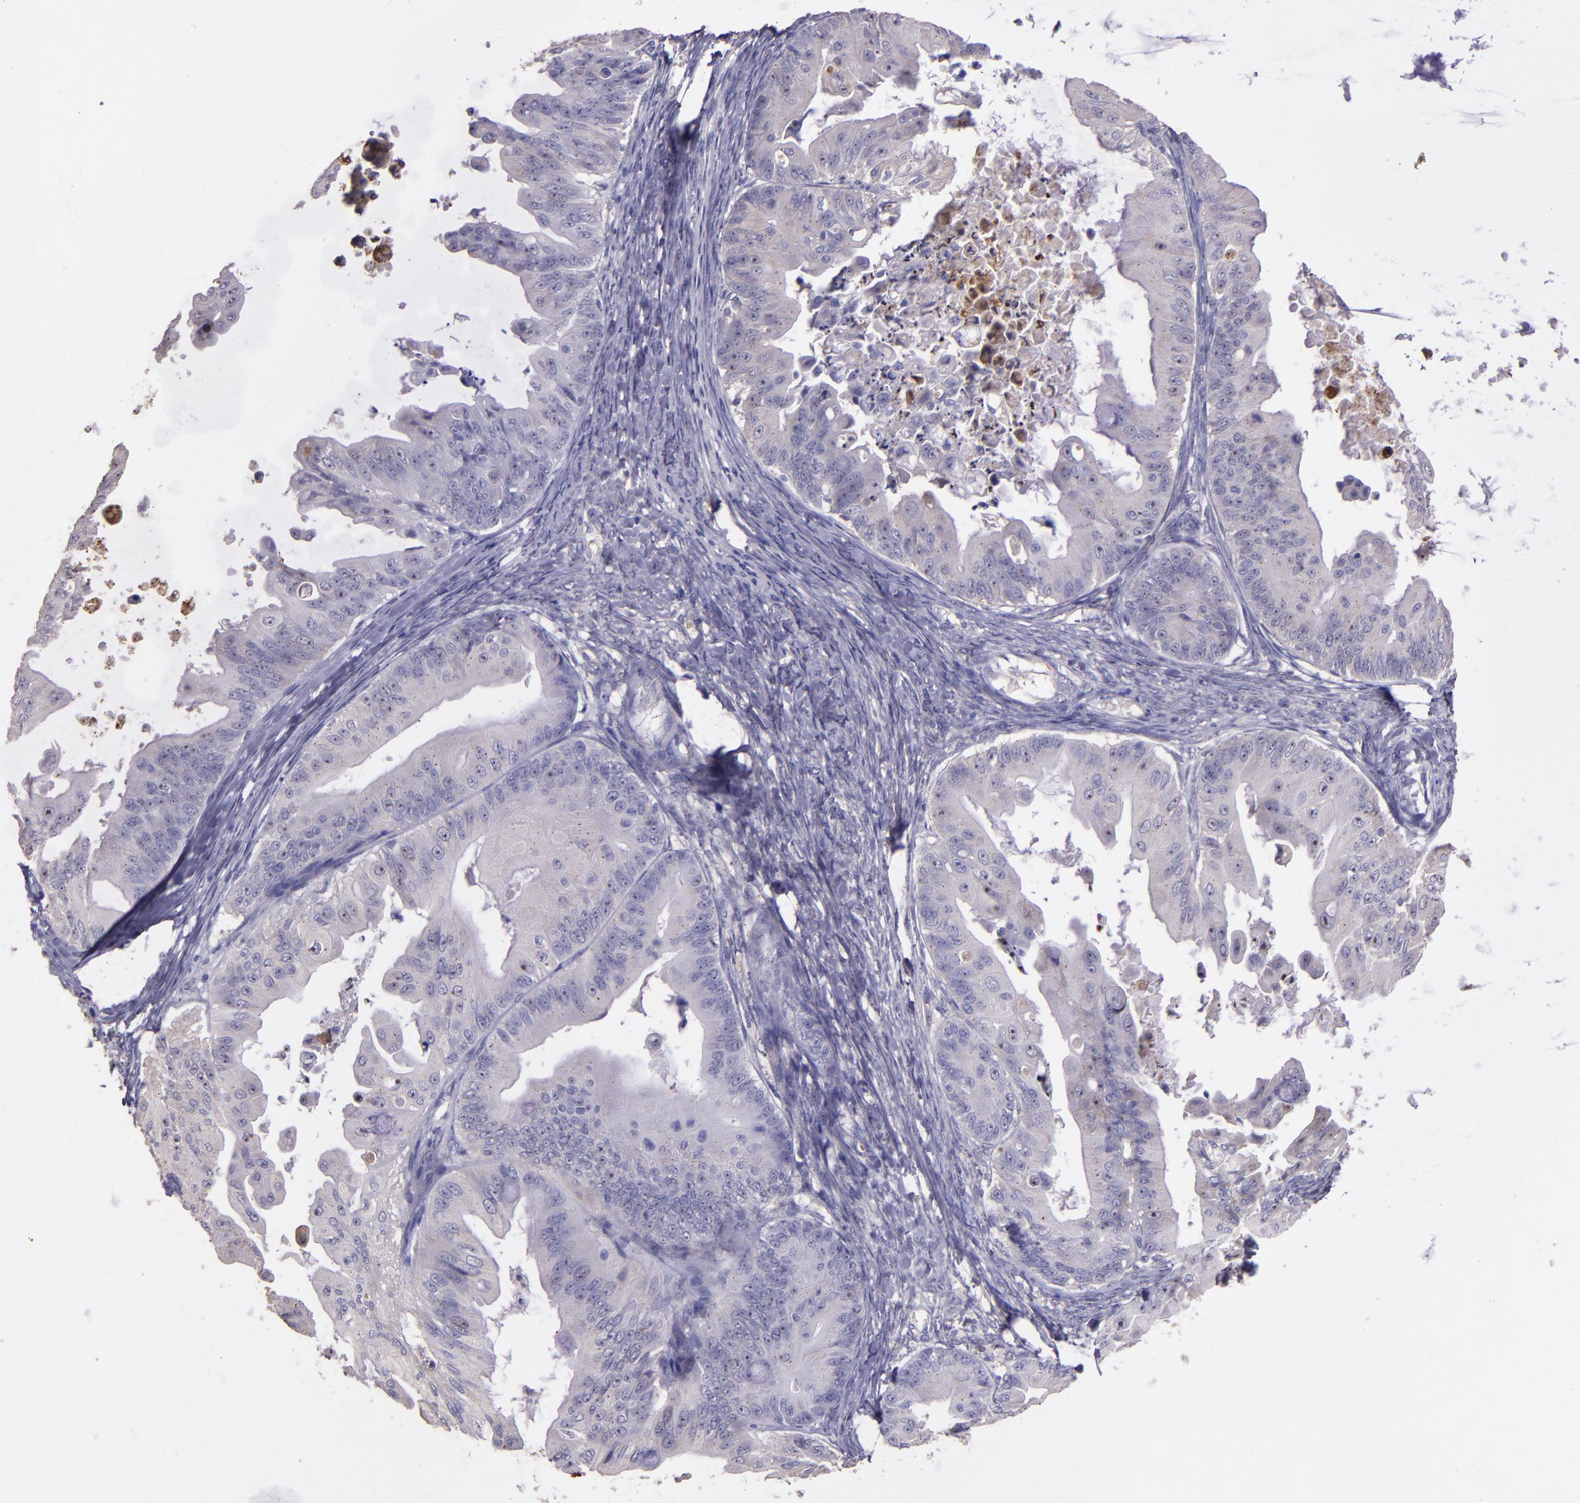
{"staining": {"intensity": "weak", "quantity": "25%-75%", "location": "cytoplasmic/membranous"}, "tissue": "ovarian cancer", "cell_type": "Tumor cells", "image_type": "cancer", "snomed": [{"axis": "morphology", "description": "Cystadenocarcinoma, mucinous, NOS"}, {"axis": "topography", "description": "Ovary"}], "caption": "Tumor cells display low levels of weak cytoplasmic/membranous expression in approximately 25%-75% of cells in human mucinous cystadenocarcinoma (ovarian). The protein is stained brown, and the nuclei are stained in blue (DAB (3,3'-diaminobenzidine) IHC with brightfield microscopy, high magnification).", "gene": "PAPPA", "patient": {"sex": "female", "age": 37}}